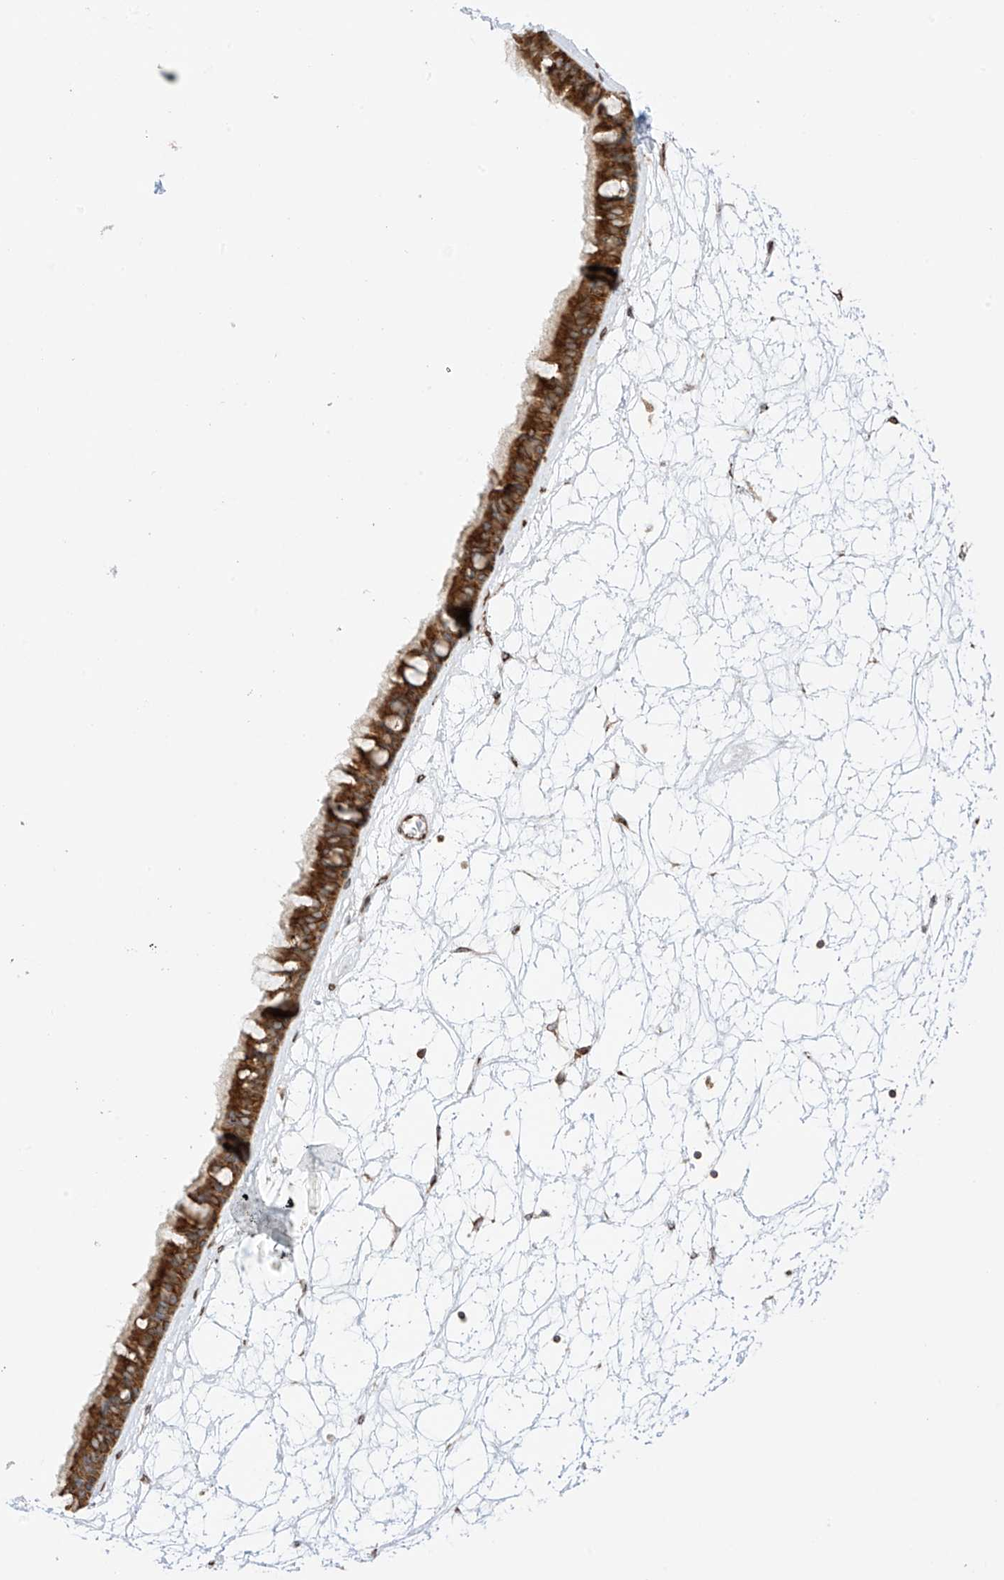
{"staining": {"intensity": "strong", "quantity": ">75%", "location": "cytoplasmic/membranous"}, "tissue": "nasopharynx", "cell_type": "Respiratory epithelial cells", "image_type": "normal", "snomed": [{"axis": "morphology", "description": "Normal tissue, NOS"}, {"axis": "topography", "description": "Nasopharynx"}], "caption": "Immunohistochemical staining of benign nasopharynx exhibits >75% levels of strong cytoplasmic/membranous protein positivity in about >75% of respiratory epithelial cells.", "gene": "XKR3", "patient": {"sex": "male", "age": 64}}